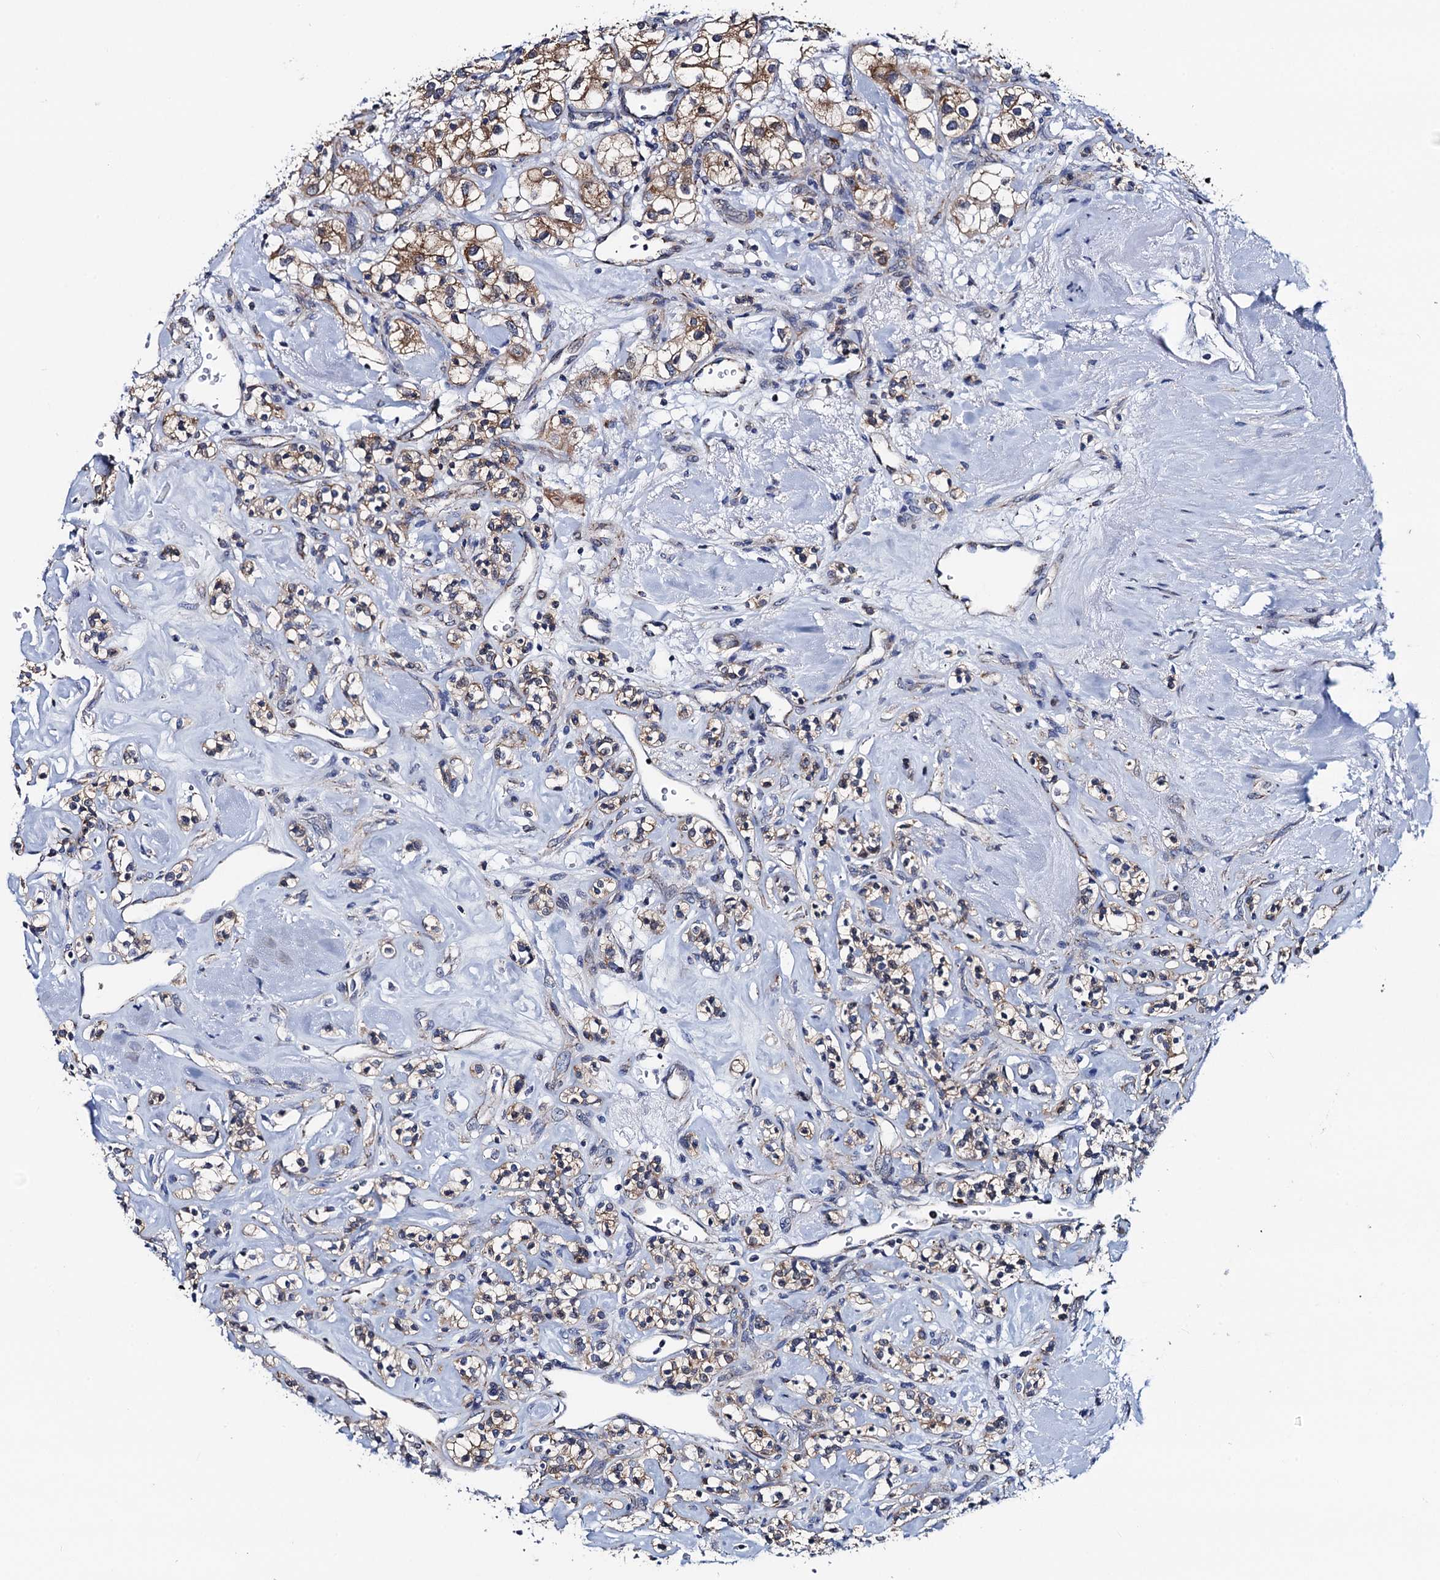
{"staining": {"intensity": "moderate", "quantity": ">75%", "location": "cytoplasmic/membranous"}, "tissue": "renal cancer", "cell_type": "Tumor cells", "image_type": "cancer", "snomed": [{"axis": "morphology", "description": "Adenocarcinoma, NOS"}, {"axis": "topography", "description": "Kidney"}], "caption": "IHC (DAB) staining of renal adenocarcinoma displays moderate cytoplasmic/membranous protein positivity in about >75% of tumor cells.", "gene": "PTCD3", "patient": {"sex": "male", "age": 77}}